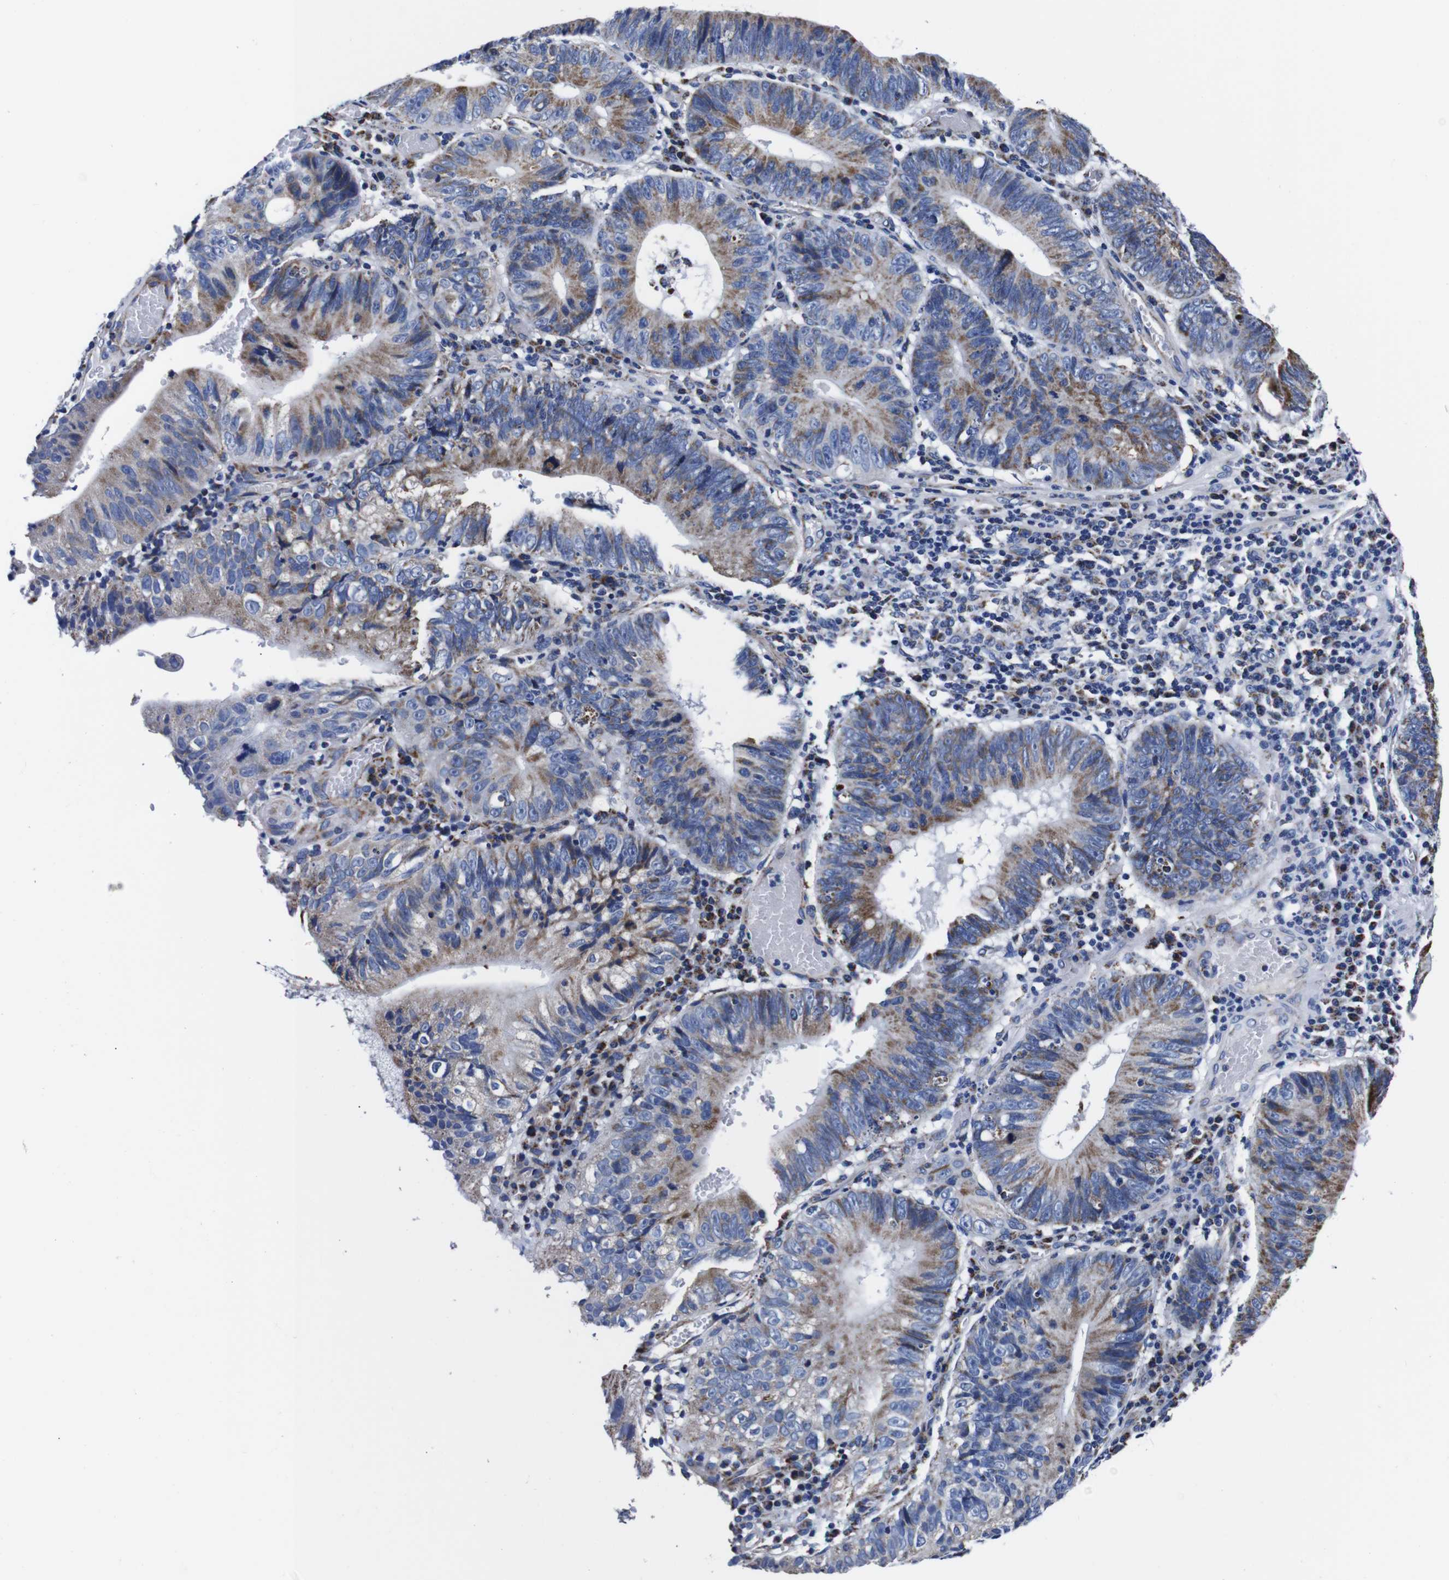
{"staining": {"intensity": "moderate", "quantity": ">75%", "location": "cytoplasmic/membranous"}, "tissue": "stomach cancer", "cell_type": "Tumor cells", "image_type": "cancer", "snomed": [{"axis": "morphology", "description": "Adenocarcinoma, NOS"}, {"axis": "topography", "description": "Stomach"}], "caption": "Human adenocarcinoma (stomach) stained with a protein marker shows moderate staining in tumor cells.", "gene": "FKBP9", "patient": {"sex": "male", "age": 59}}